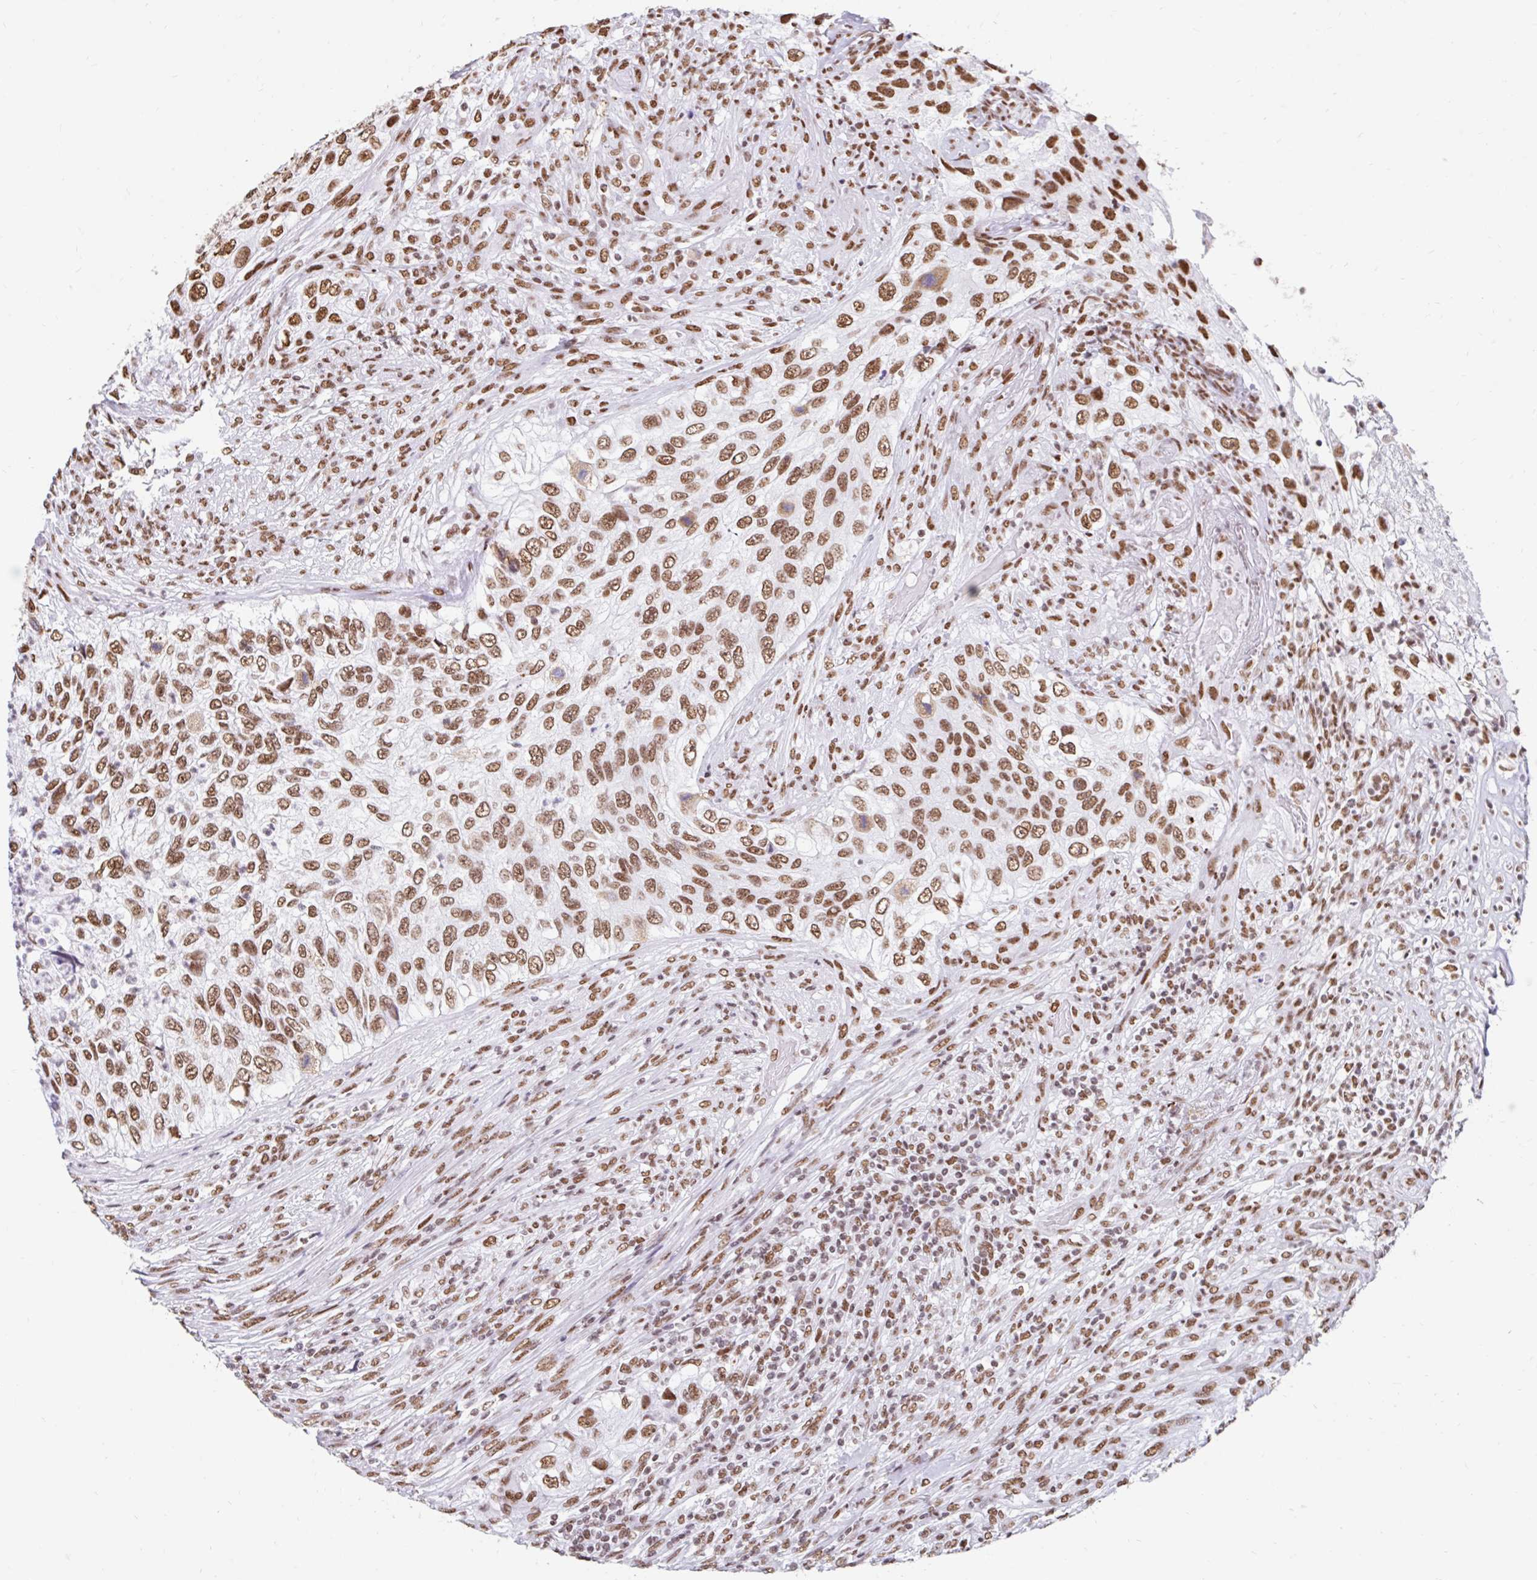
{"staining": {"intensity": "moderate", "quantity": ">75%", "location": "nuclear"}, "tissue": "urothelial cancer", "cell_type": "Tumor cells", "image_type": "cancer", "snomed": [{"axis": "morphology", "description": "Urothelial carcinoma, High grade"}, {"axis": "topography", "description": "Urinary bladder"}], "caption": "Protein expression analysis of human high-grade urothelial carcinoma reveals moderate nuclear expression in about >75% of tumor cells.", "gene": "KHDRBS1", "patient": {"sex": "female", "age": 60}}